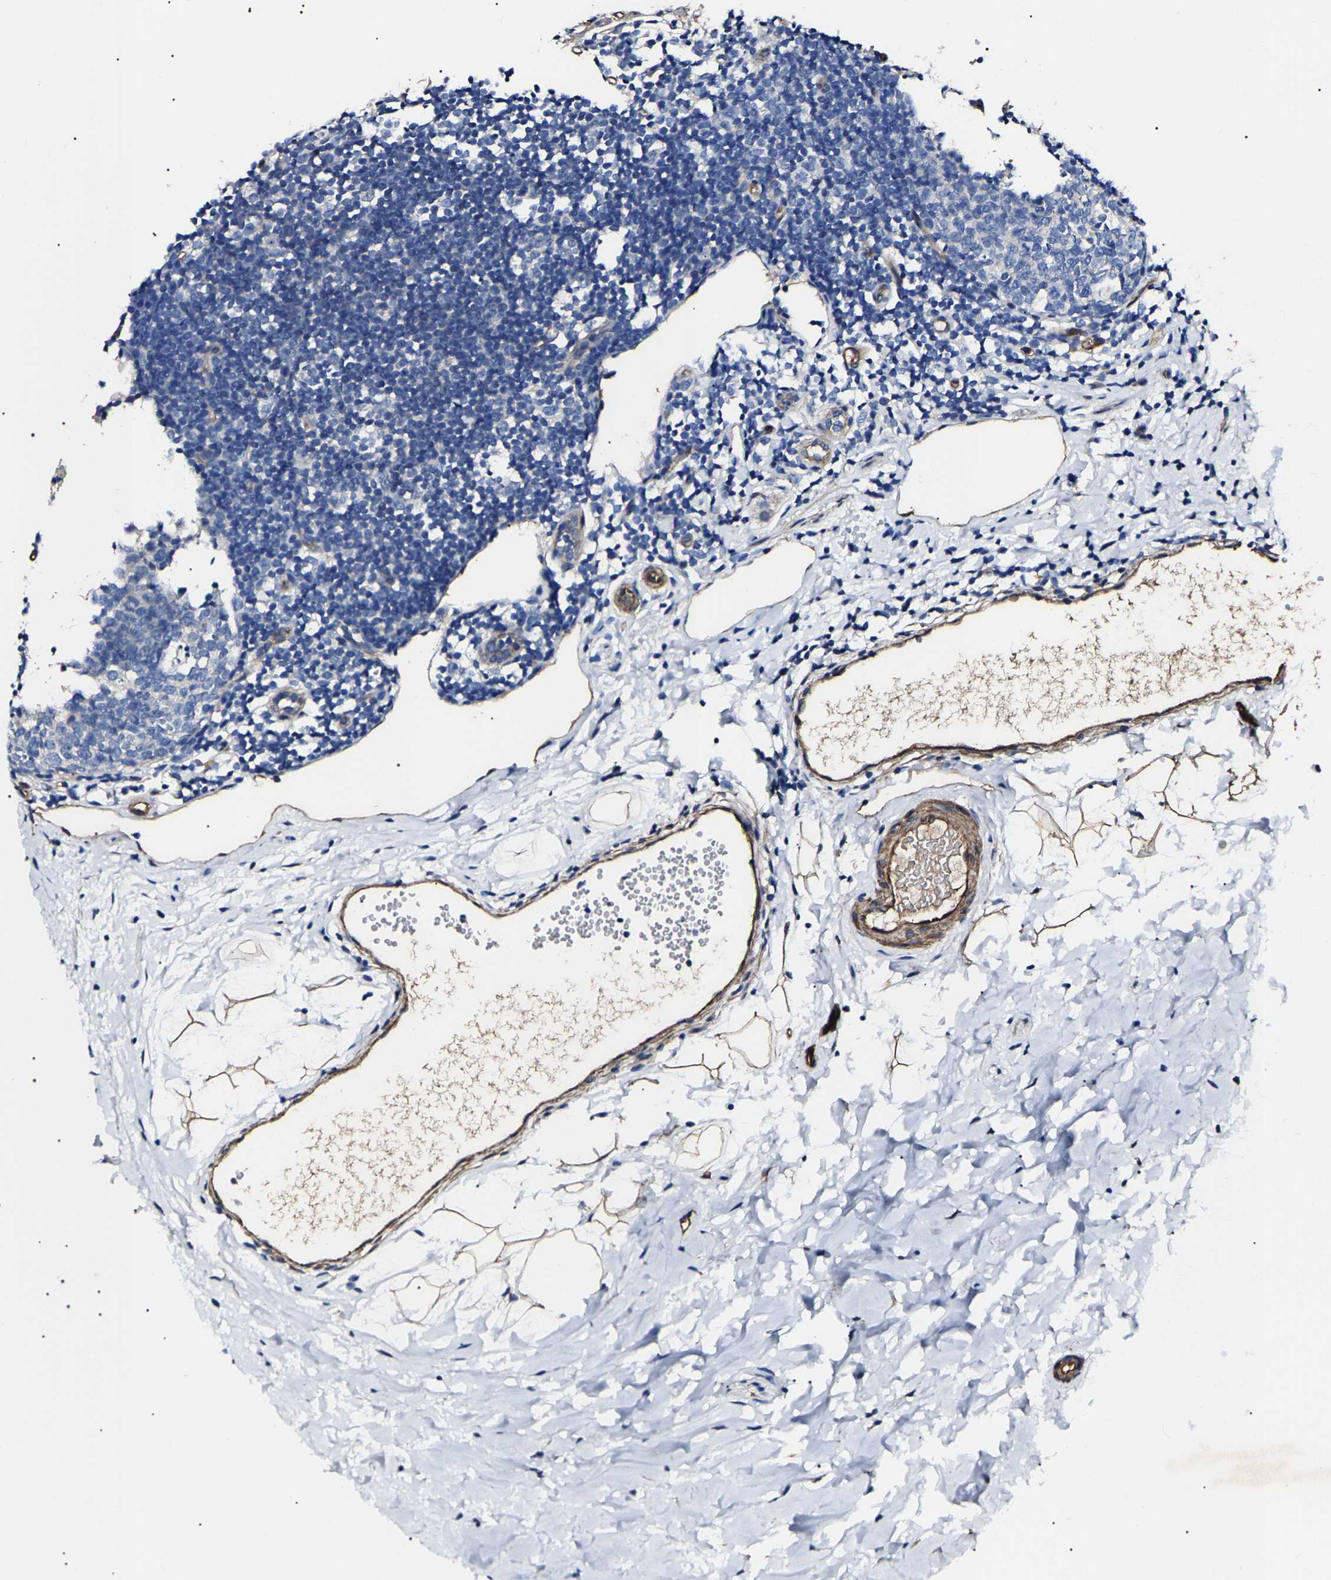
{"staining": {"intensity": "weak", "quantity": "25%-75%", "location": "cytoplasmic/membranous"}, "tissue": "appendix", "cell_type": "Glandular cells", "image_type": "normal", "snomed": [{"axis": "morphology", "description": "Normal tissue, NOS"}, {"axis": "topography", "description": "Appendix"}], "caption": "Protein analysis of benign appendix shows weak cytoplasmic/membranous positivity in about 25%-75% of glandular cells.", "gene": "KLHL42", "patient": {"sex": "female", "age": 20}}